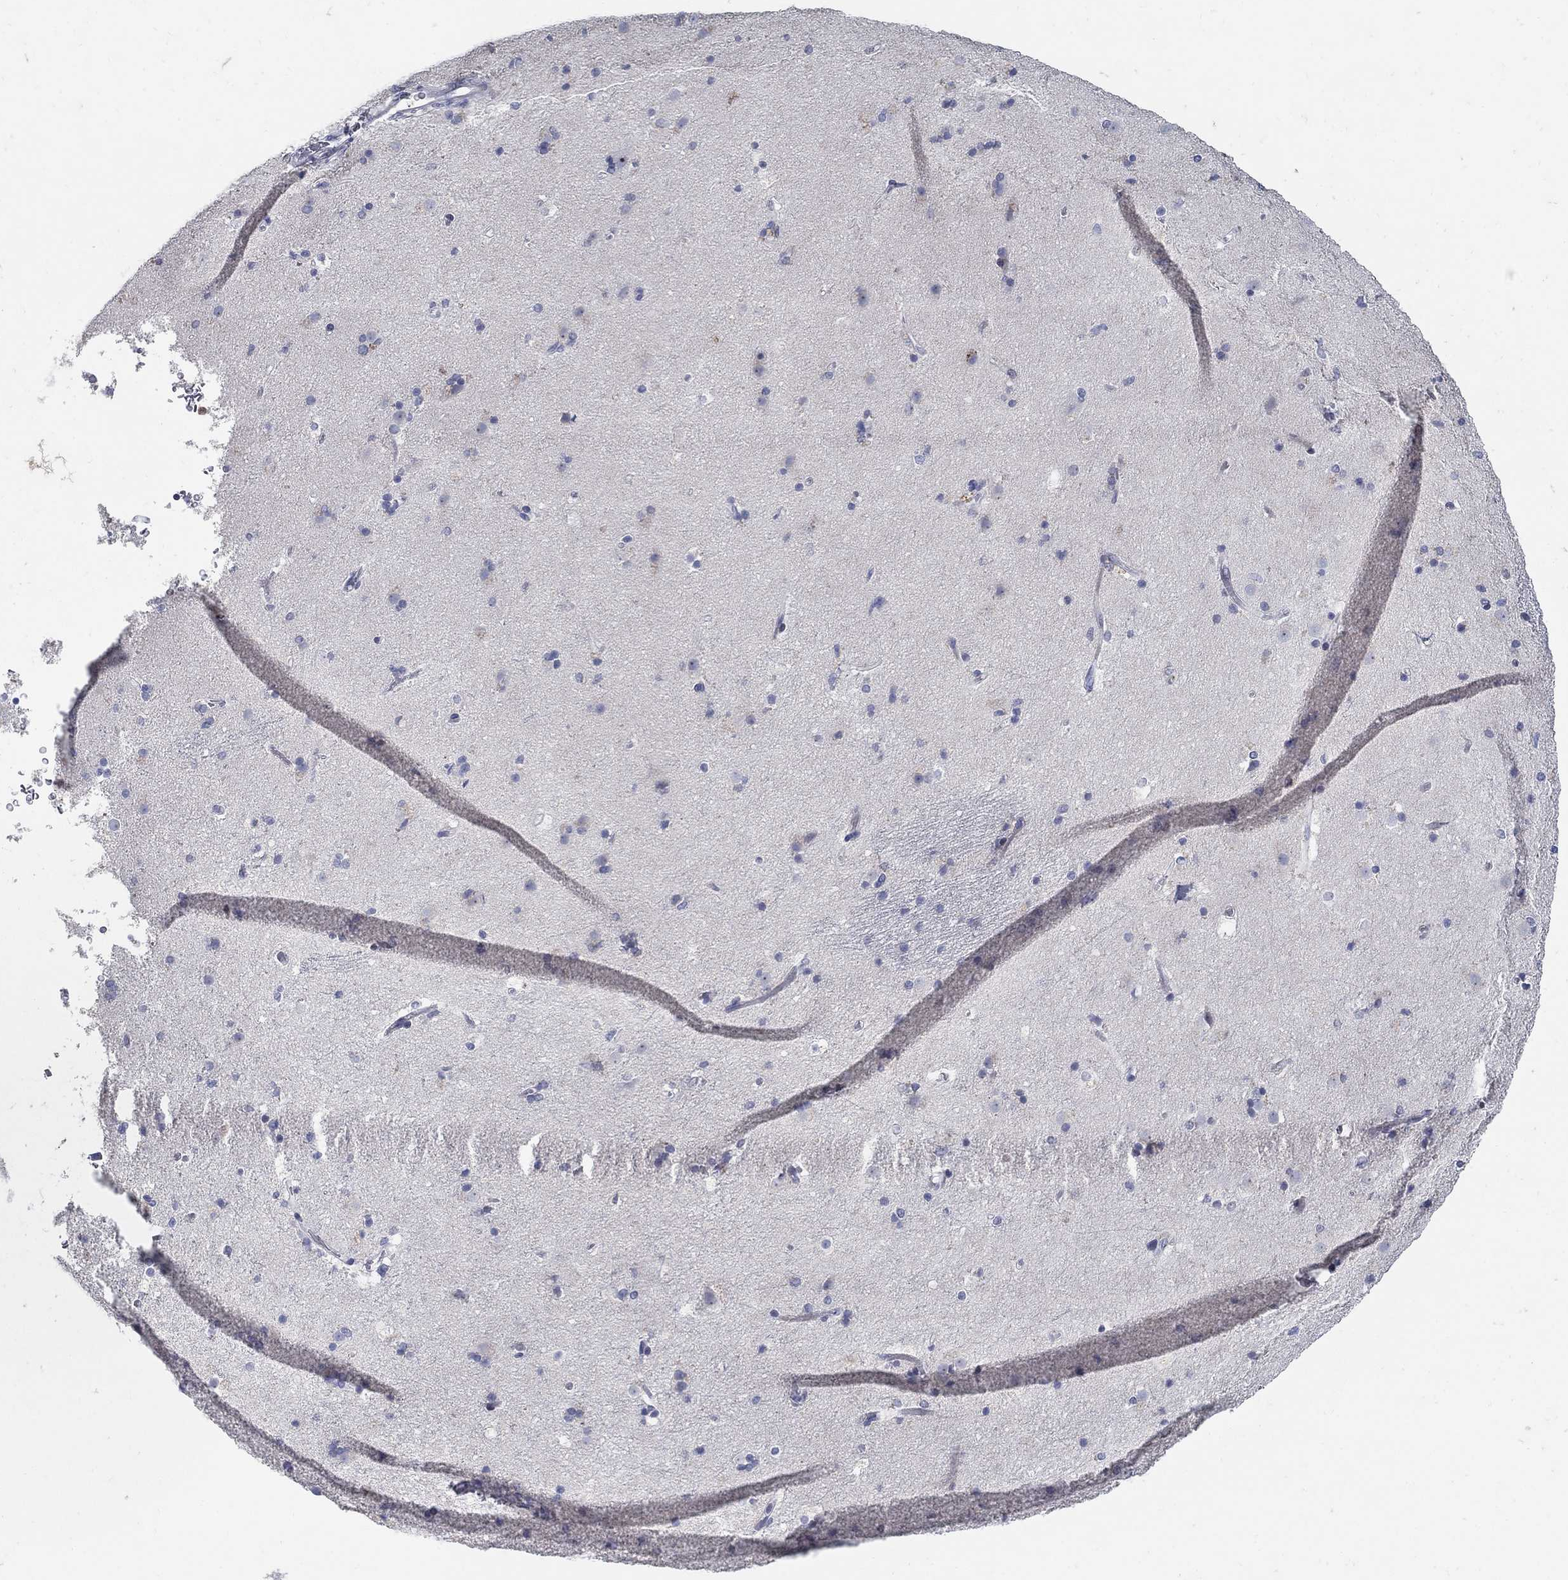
{"staining": {"intensity": "negative", "quantity": "none", "location": "none"}, "tissue": "caudate", "cell_type": "Glial cells", "image_type": "normal", "snomed": [{"axis": "morphology", "description": "Normal tissue, NOS"}, {"axis": "topography", "description": "Lateral ventricle wall"}], "caption": "Protein analysis of benign caudate demonstrates no significant positivity in glial cells. (DAB IHC with hematoxylin counter stain).", "gene": "HMX2", "patient": {"sex": "female", "age": 71}}